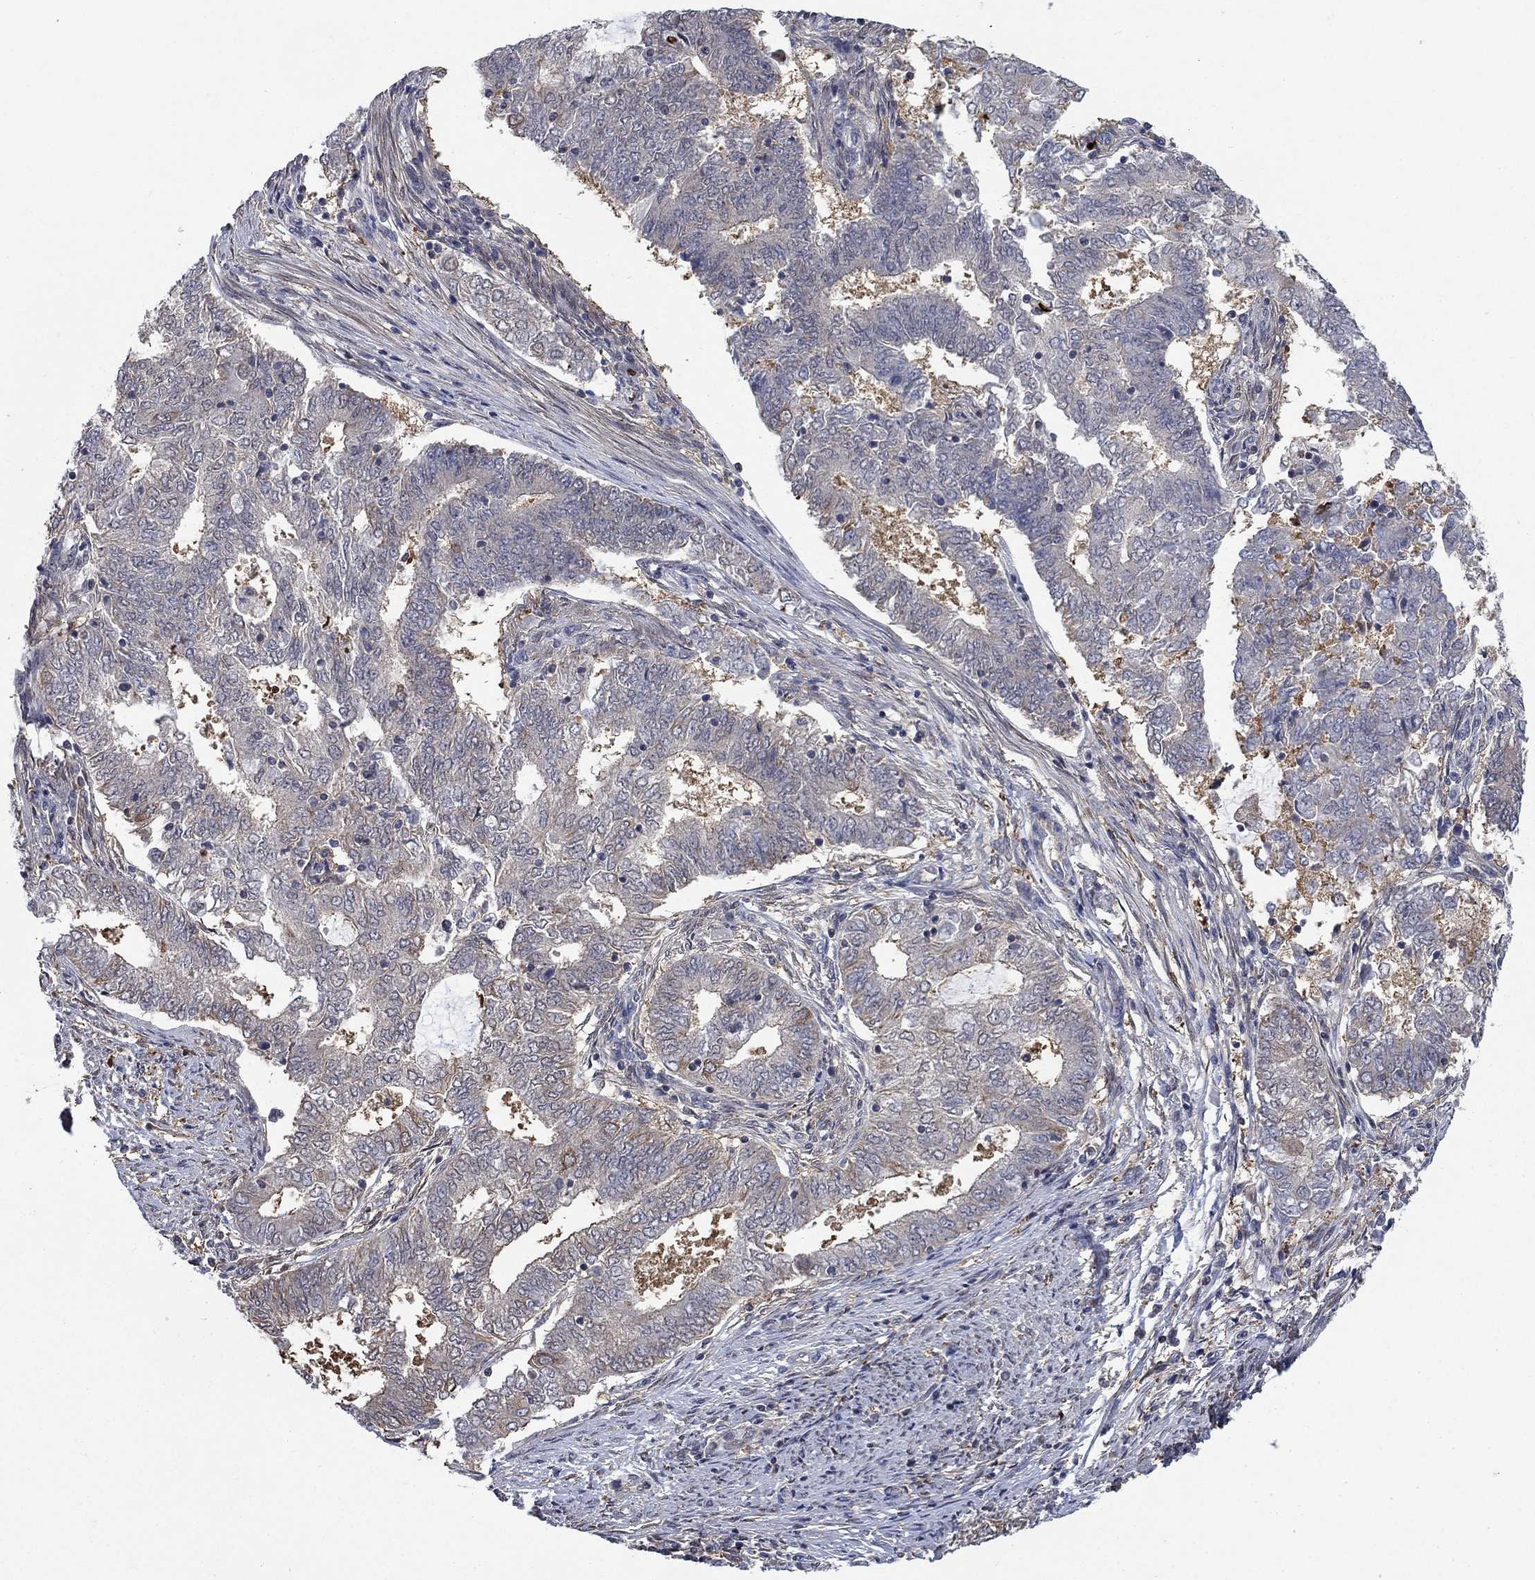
{"staining": {"intensity": "negative", "quantity": "none", "location": "none"}, "tissue": "endometrial cancer", "cell_type": "Tumor cells", "image_type": "cancer", "snomed": [{"axis": "morphology", "description": "Adenocarcinoma, NOS"}, {"axis": "topography", "description": "Endometrium"}], "caption": "Protein analysis of endometrial cancer displays no significant positivity in tumor cells. Brightfield microscopy of immunohistochemistry stained with DAB (3,3'-diaminobenzidine) (brown) and hematoxylin (blue), captured at high magnification.", "gene": "PDZD2", "patient": {"sex": "female", "age": 62}}